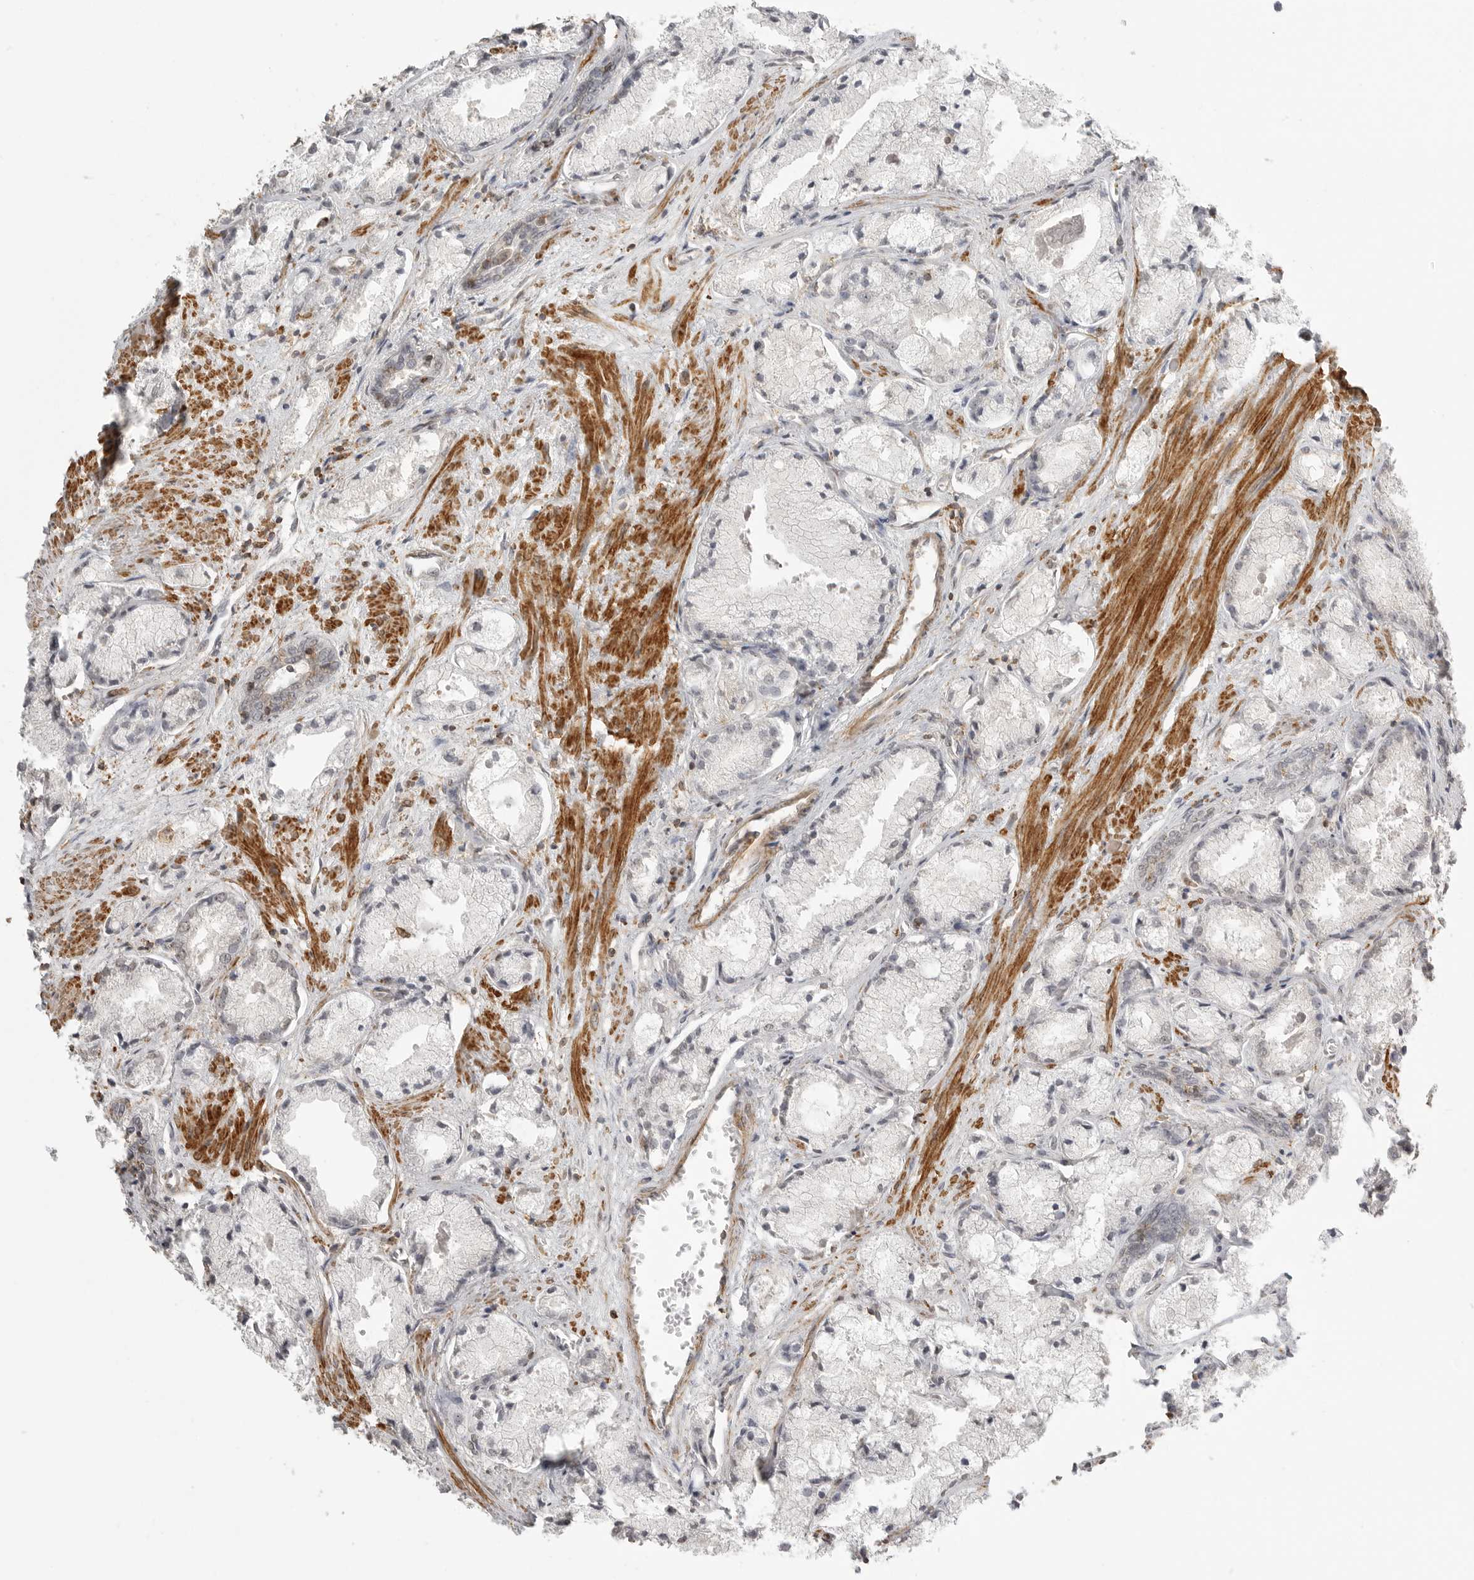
{"staining": {"intensity": "negative", "quantity": "none", "location": "none"}, "tissue": "prostate cancer", "cell_type": "Tumor cells", "image_type": "cancer", "snomed": [{"axis": "morphology", "description": "Adenocarcinoma, High grade"}, {"axis": "topography", "description": "Prostate"}], "caption": "This image is of adenocarcinoma (high-grade) (prostate) stained with immunohistochemistry (IHC) to label a protein in brown with the nuclei are counter-stained blue. There is no staining in tumor cells. Brightfield microscopy of immunohistochemistry (IHC) stained with DAB (3,3'-diaminobenzidine) (brown) and hematoxylin (blue), captured at high magnification.", "gene": "GPC2", "patient": {"sex": "male", "age": 50}}